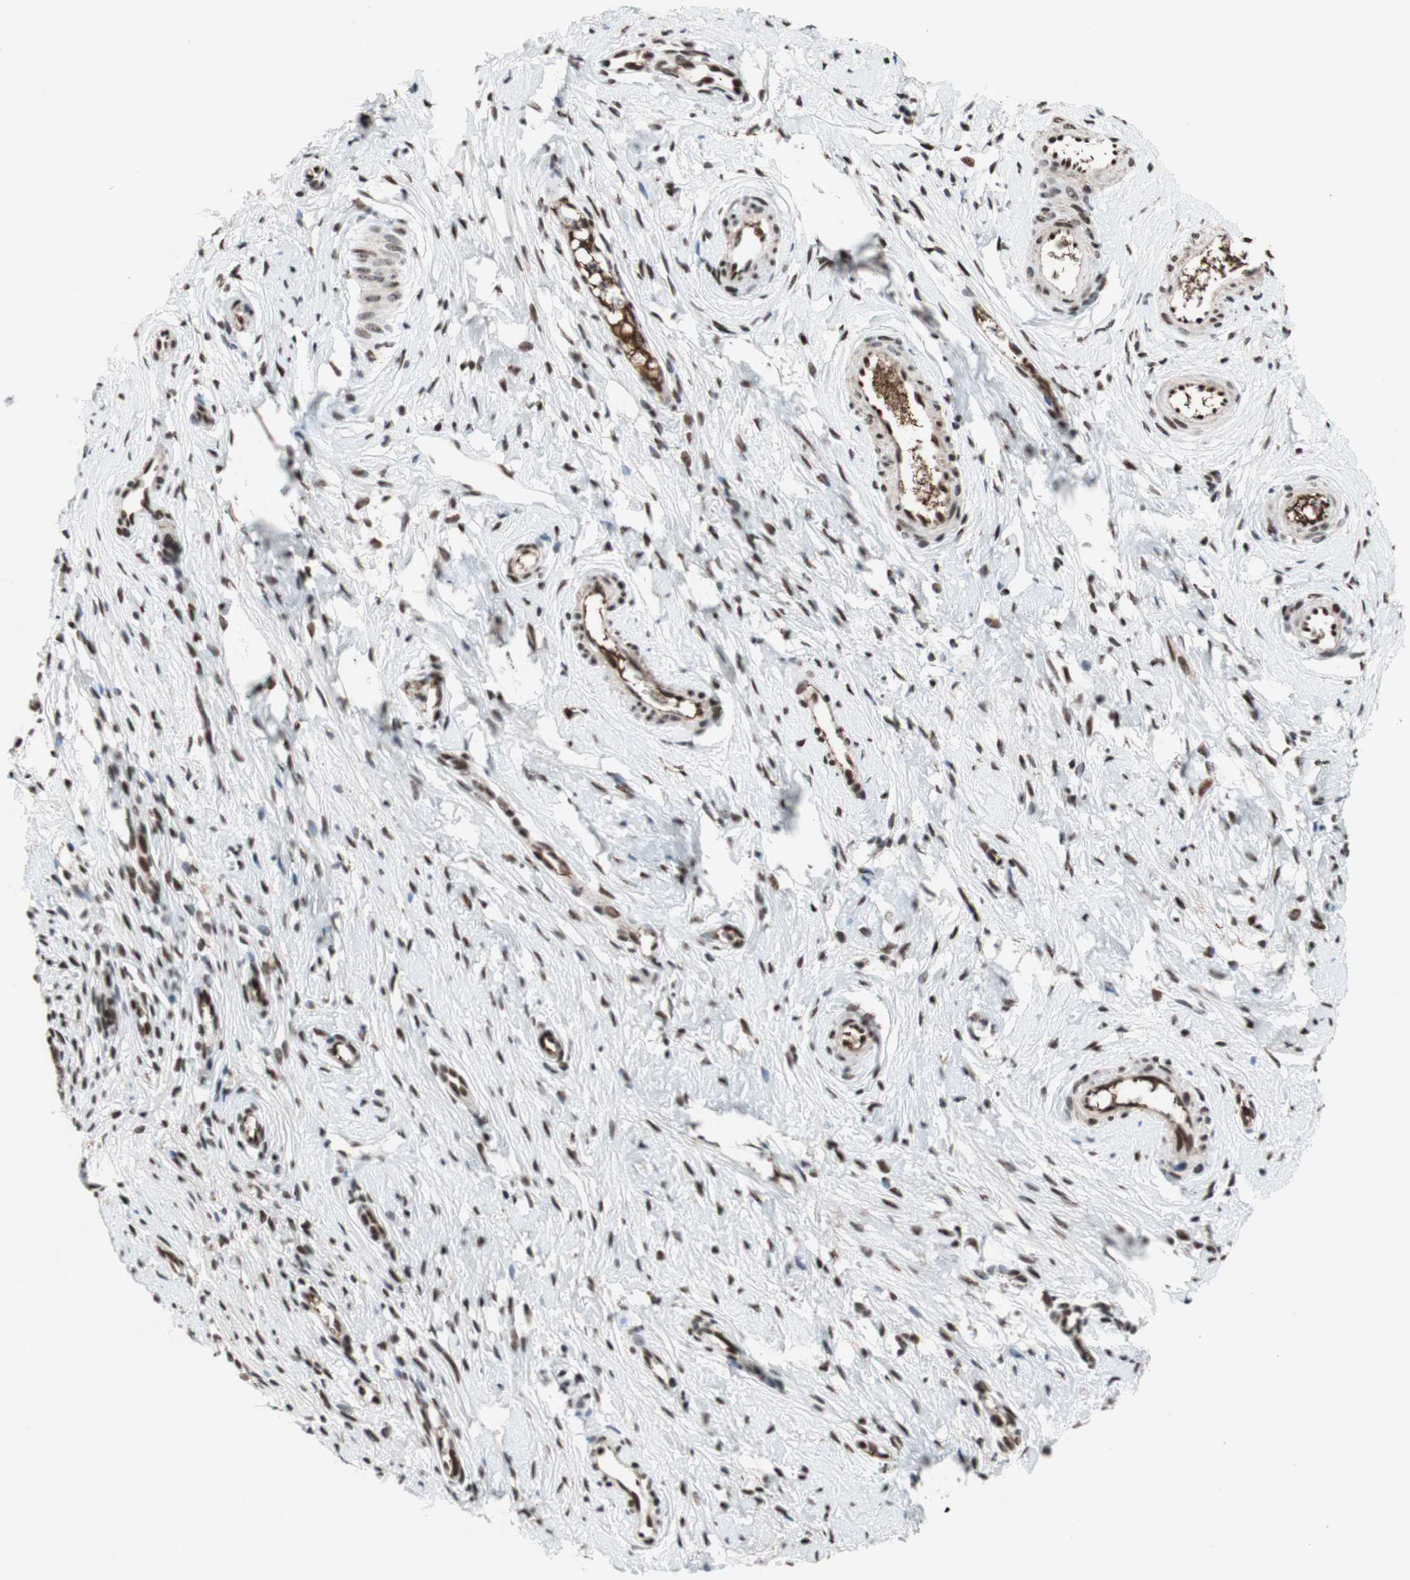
{"staining": {"intensity": "strong", "quantity": ">75%", "location": "nuclear"}, "tissue": "cervix", "cell_type": "Glandular cells", "image_type": "normal", "snomed": [{"axis": "morphology", "description": "Normal tissue, NOS"}, {"axis": "topography", "description": "Cervix"}], "caption": "Immunohistochemistry photomicrograph of unremarkable cervix: cervix stained using immunohistochemistry (IHC) displays high levels of strong protein expression localized specifically in the nuclear of glandular cells, appearing as a nuclear brown color.", "gene": "TLE1", "patient": {"sex": "female", "age": 65}}